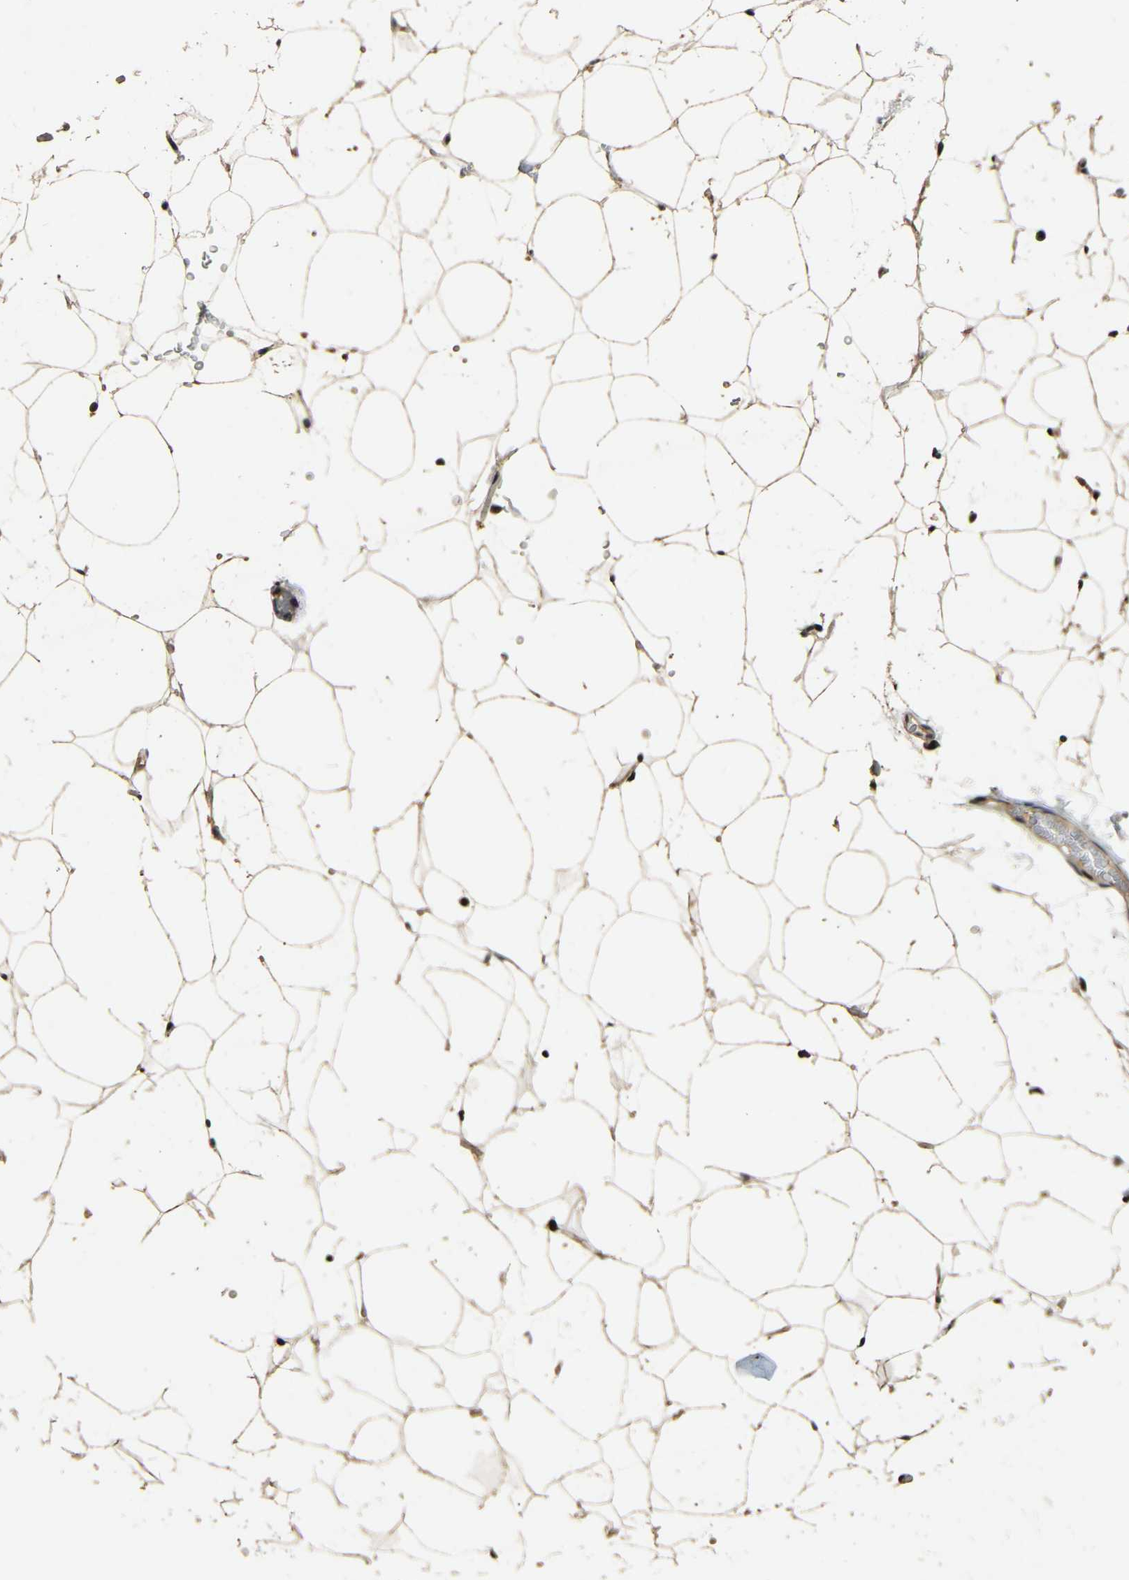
{"staining": {"intensity": "moderate", "quantity": "25%-75%", "location": "cytoplasmic/membranous"}, "tissue": "adipose tissue", "cell_type": "Adipocytes", "image_type": "normal", "snomed": [{"axis": "morphology", "description": "Normal tissue, NOS"}, {"axis": "topography", "description": "Breast"}, {"axis": "topography", "description": "Soft tissue"}], "caption": "Human adipose tissue stained for a protein (brown) displays moderate cytoplasmic/membranous positive positivity in approximately 25%-75% of adipocytes.", "gene": "KAZALD1", "patient": {"sex": "female", "age": 75}}